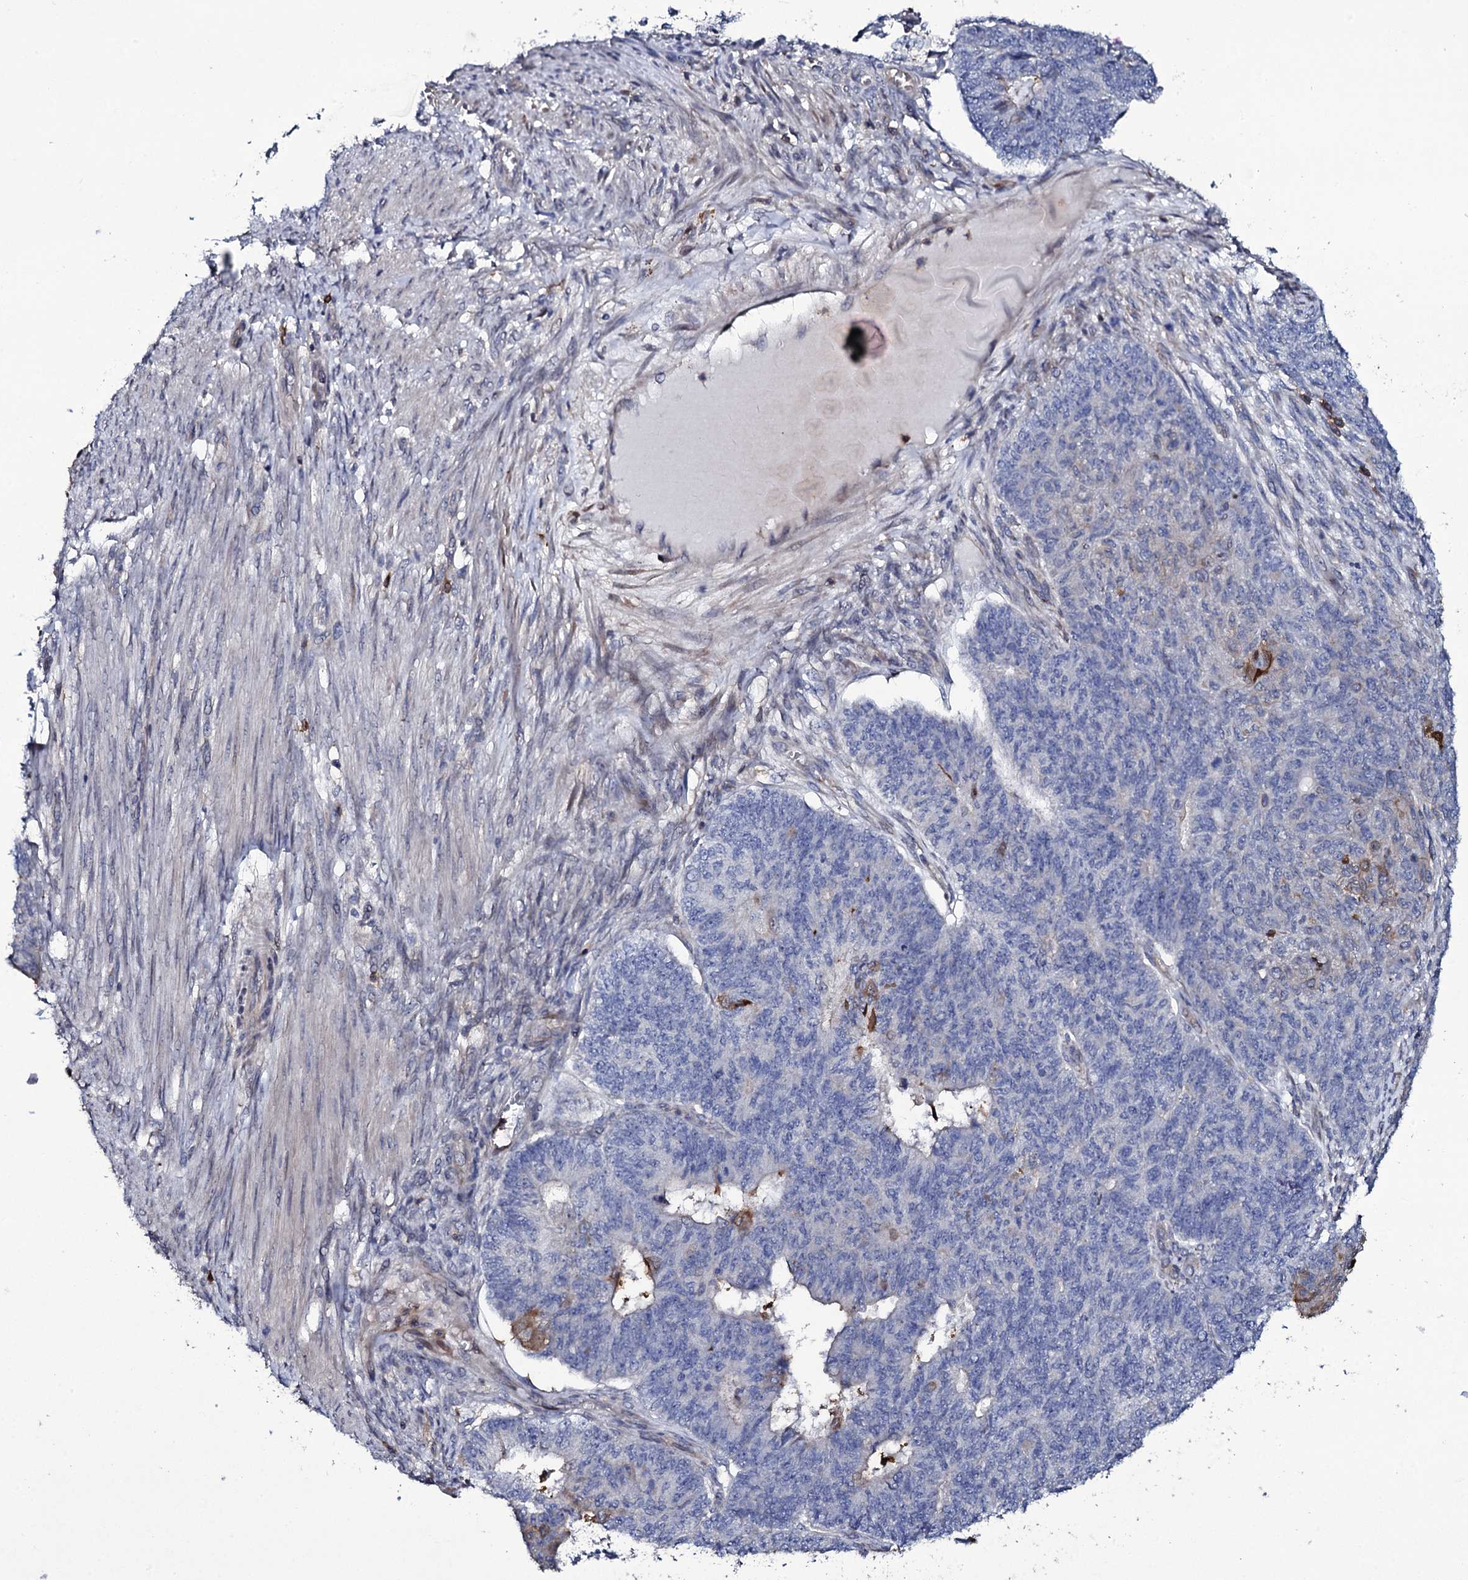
{"staining": {"intensity": "strong", "quantity": "<25%", "location": "cytoplasmic/membranous"}, "tissue": "endometrial cancer", "cell_type": "Tumor cells", "image_type": "cancer", "snomed": [{"axis": "morphology", "description": "Adenocarcinoma, NOS"}, {"axis": "topography", "description": "Endometrium"}], "caption": "Immunohistochemical staining of human endometrial adenocarcinoma shows medium levels of strong cytoplasmic/membranous protein expression in about <25% of tumor cells.", "gene": "TTC23", "patient": {"sex": "female", "age": 32}}